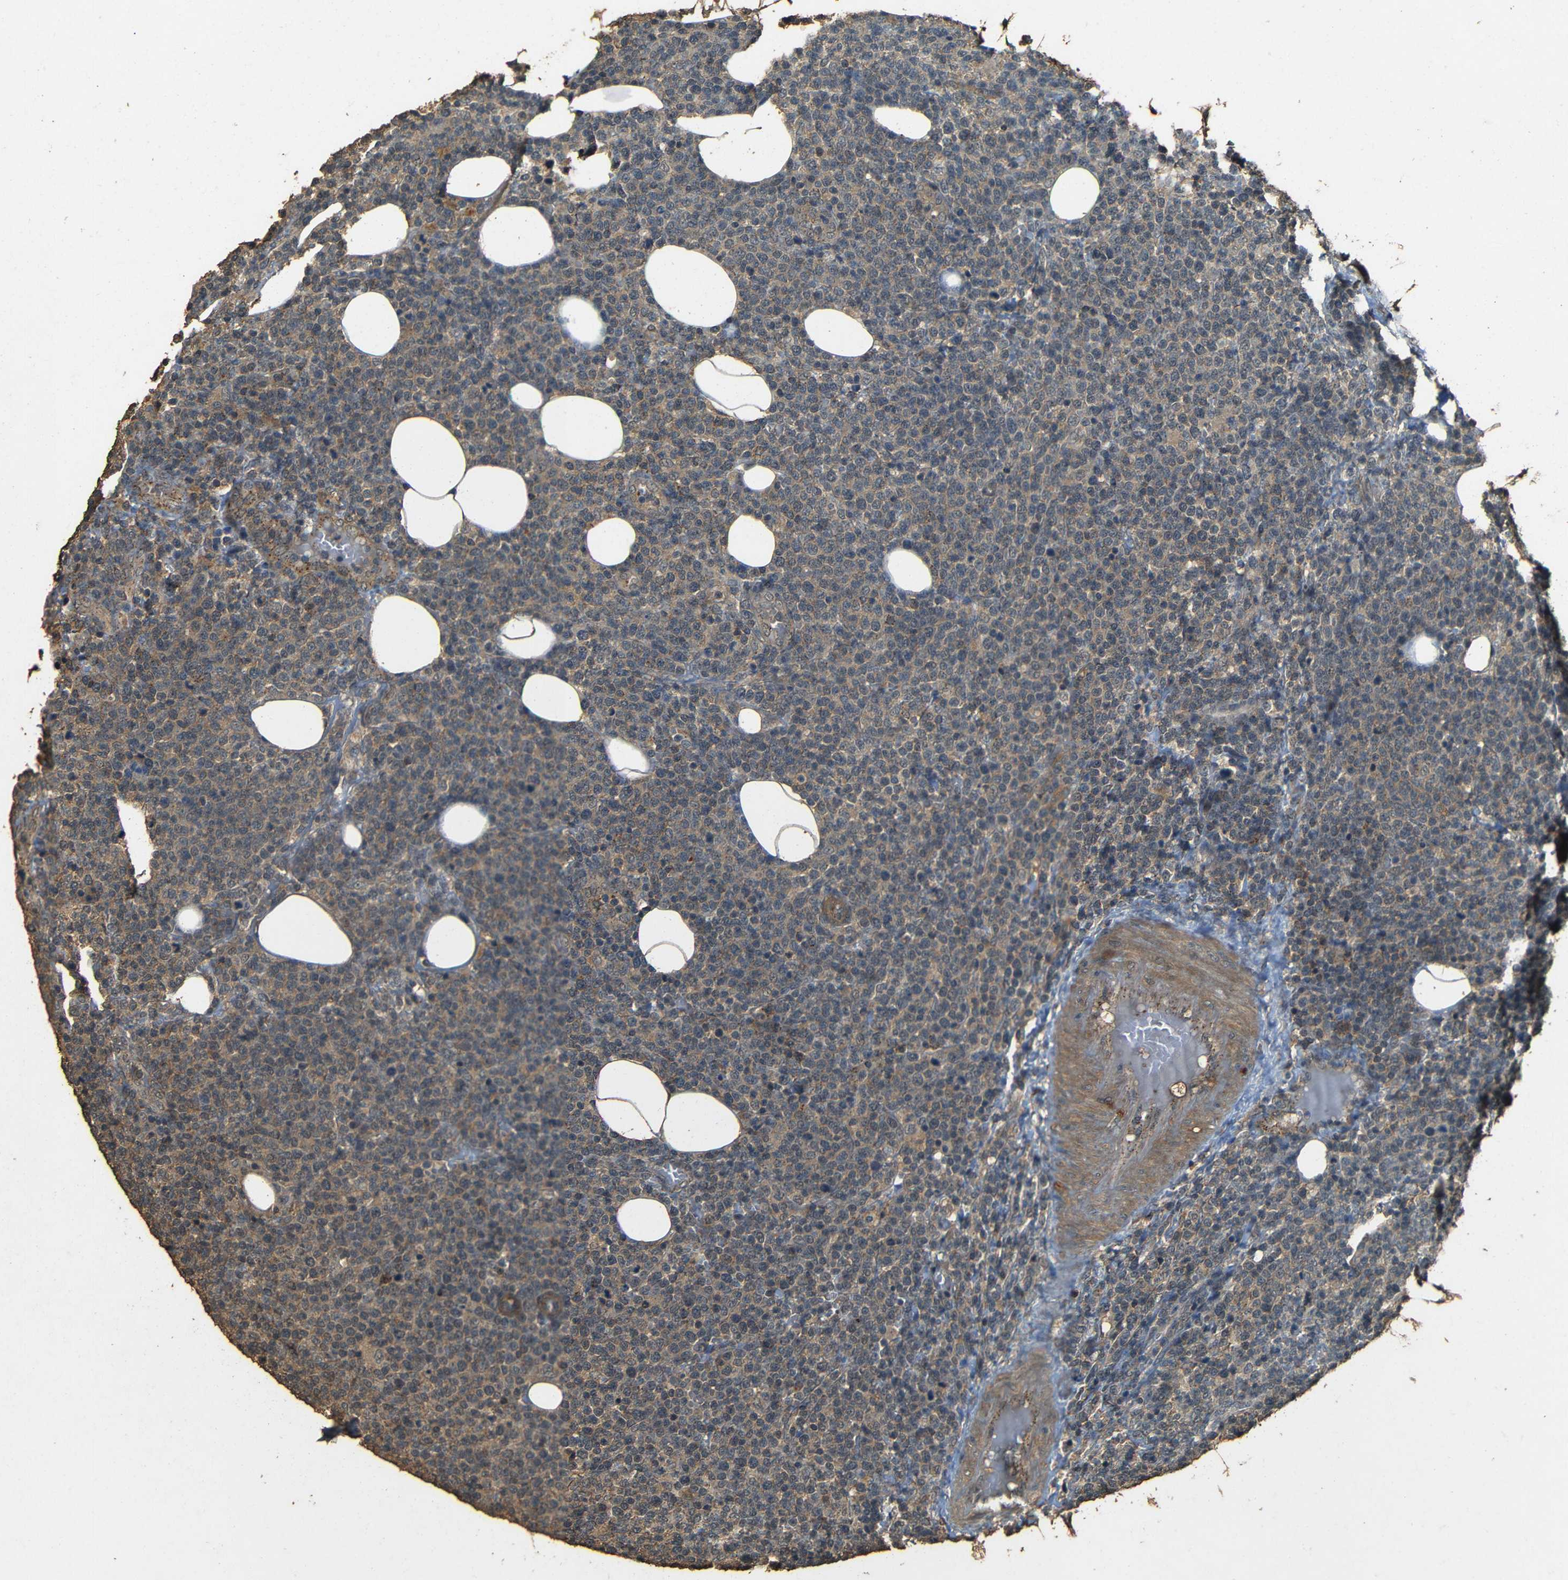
{"staining": {"intensity": "weak", "quantity": ">75%", "location": "cytoplasmic/membranous"}, "tissue": "lymphoma", "cell_type": "Tumor cells", "image_type": "cancer", "snomed": [{"axis": "morphology", "description": "Malignant lymphoma, non-Hodgkin's type, High grade"}, {"axis": "topography", "description": "Lymph node"}], "caption": "A brown stain labels weak cytoplasmic/membranous expression of a protein in human high-grade malignant lymphoma, non-Hodgkin's type tumor cells.", "gene": "PDE5A", "patient": {"sex": "male", "age": 61}}